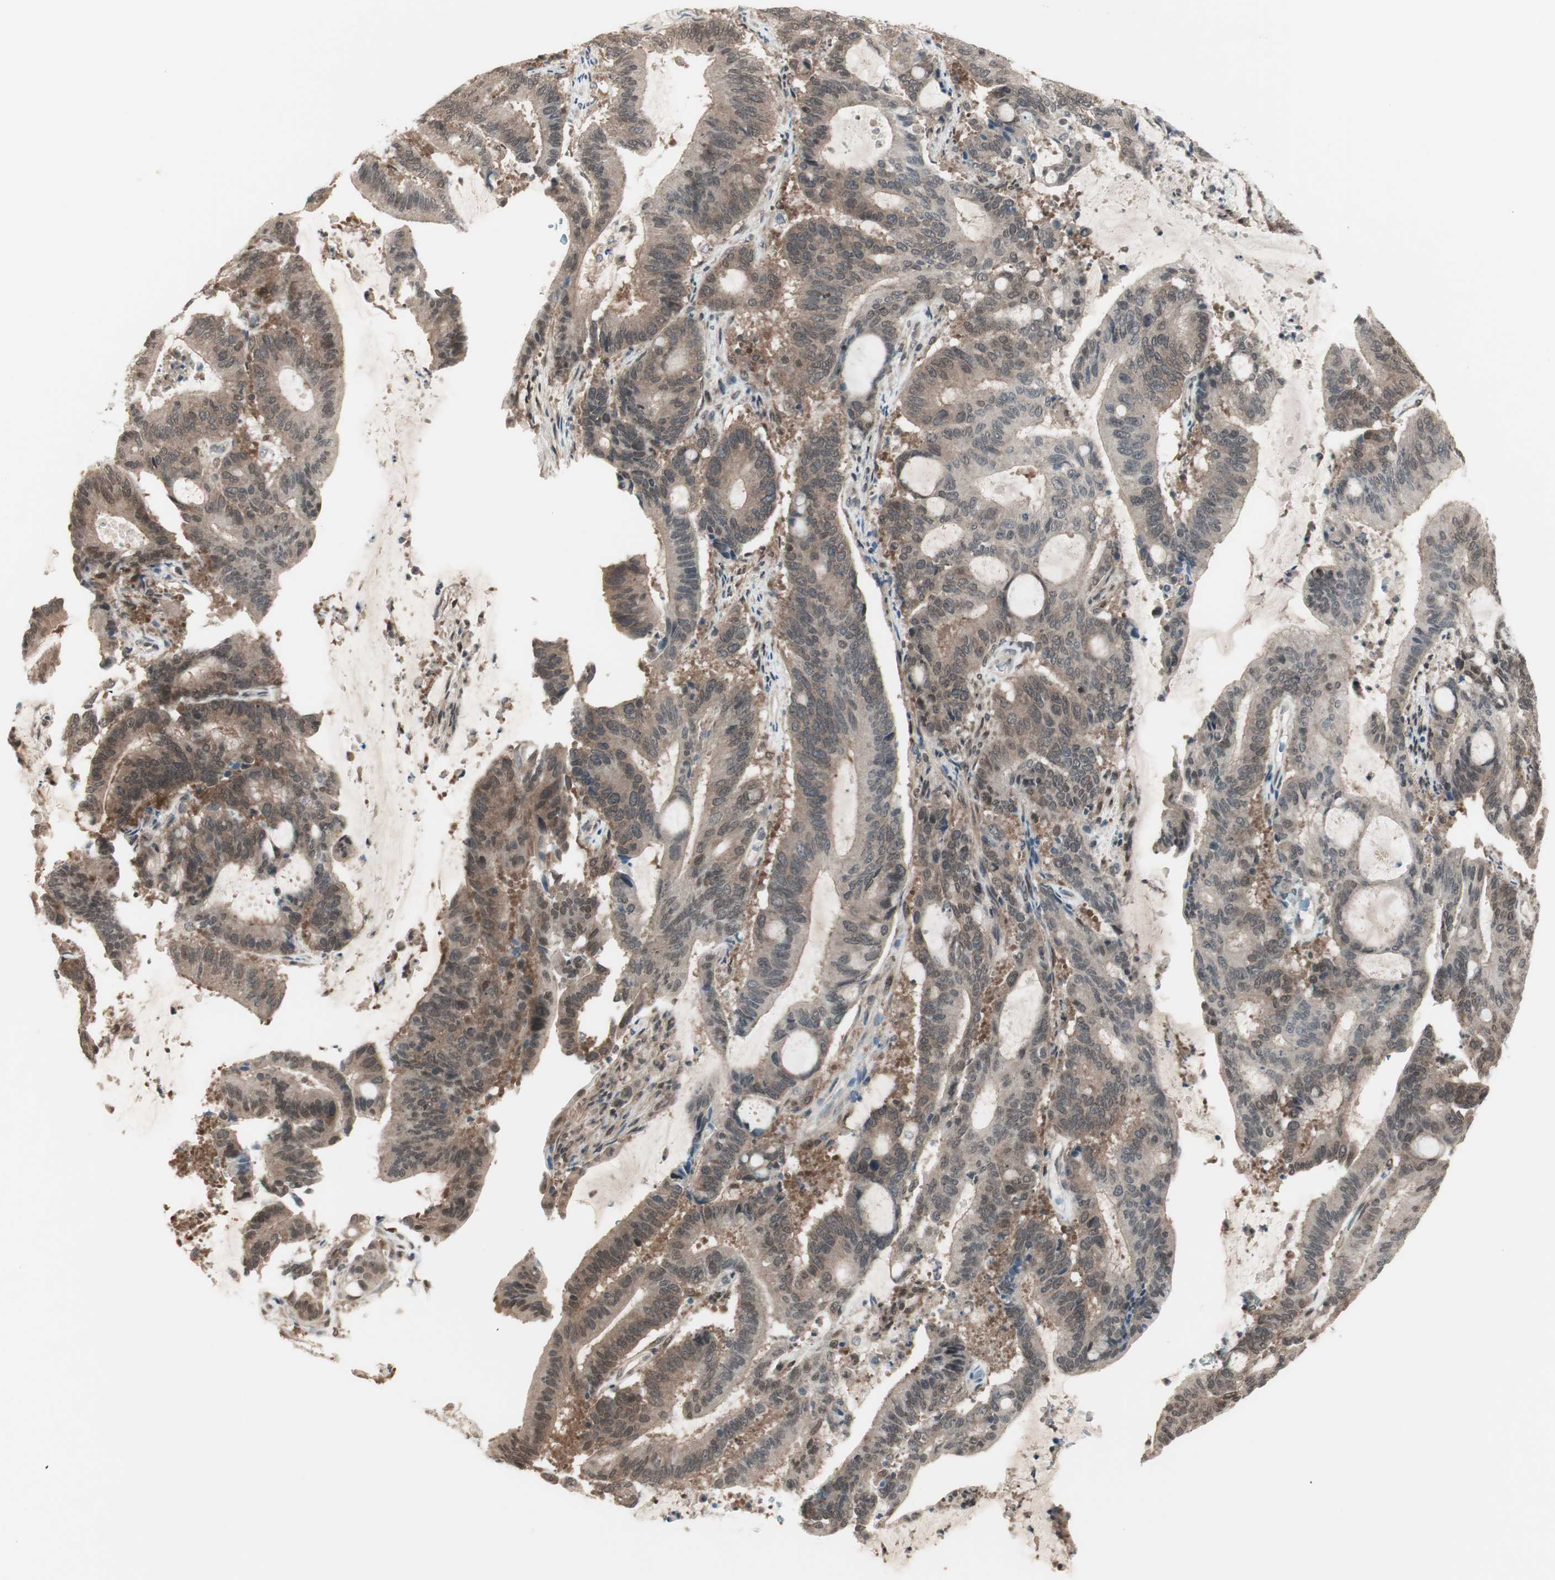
{"staining": {"intensity": "weak", "quantity": "25%-75%", "location": "cytoplasmic/membranous"}, "tissue": "liver cancer", "cell_type": "Tumor cells", "image_type": "cancer", "snomed": [{"axis": "morphology", "description": "Cholangiocarcinoma"}, {"axis": "topography", "description": "Liver"}], "caption": "Cholangiocarcinoma (liver) stained for a protein exhibits weak cytoplasmic/membranous positivity in tumor cells. Immunohistochemistry stains the protein of interest in brown and the nuclei are stained blue.", "gene": "UBE2I", "patient": {"sex": "female", "age": 73}}